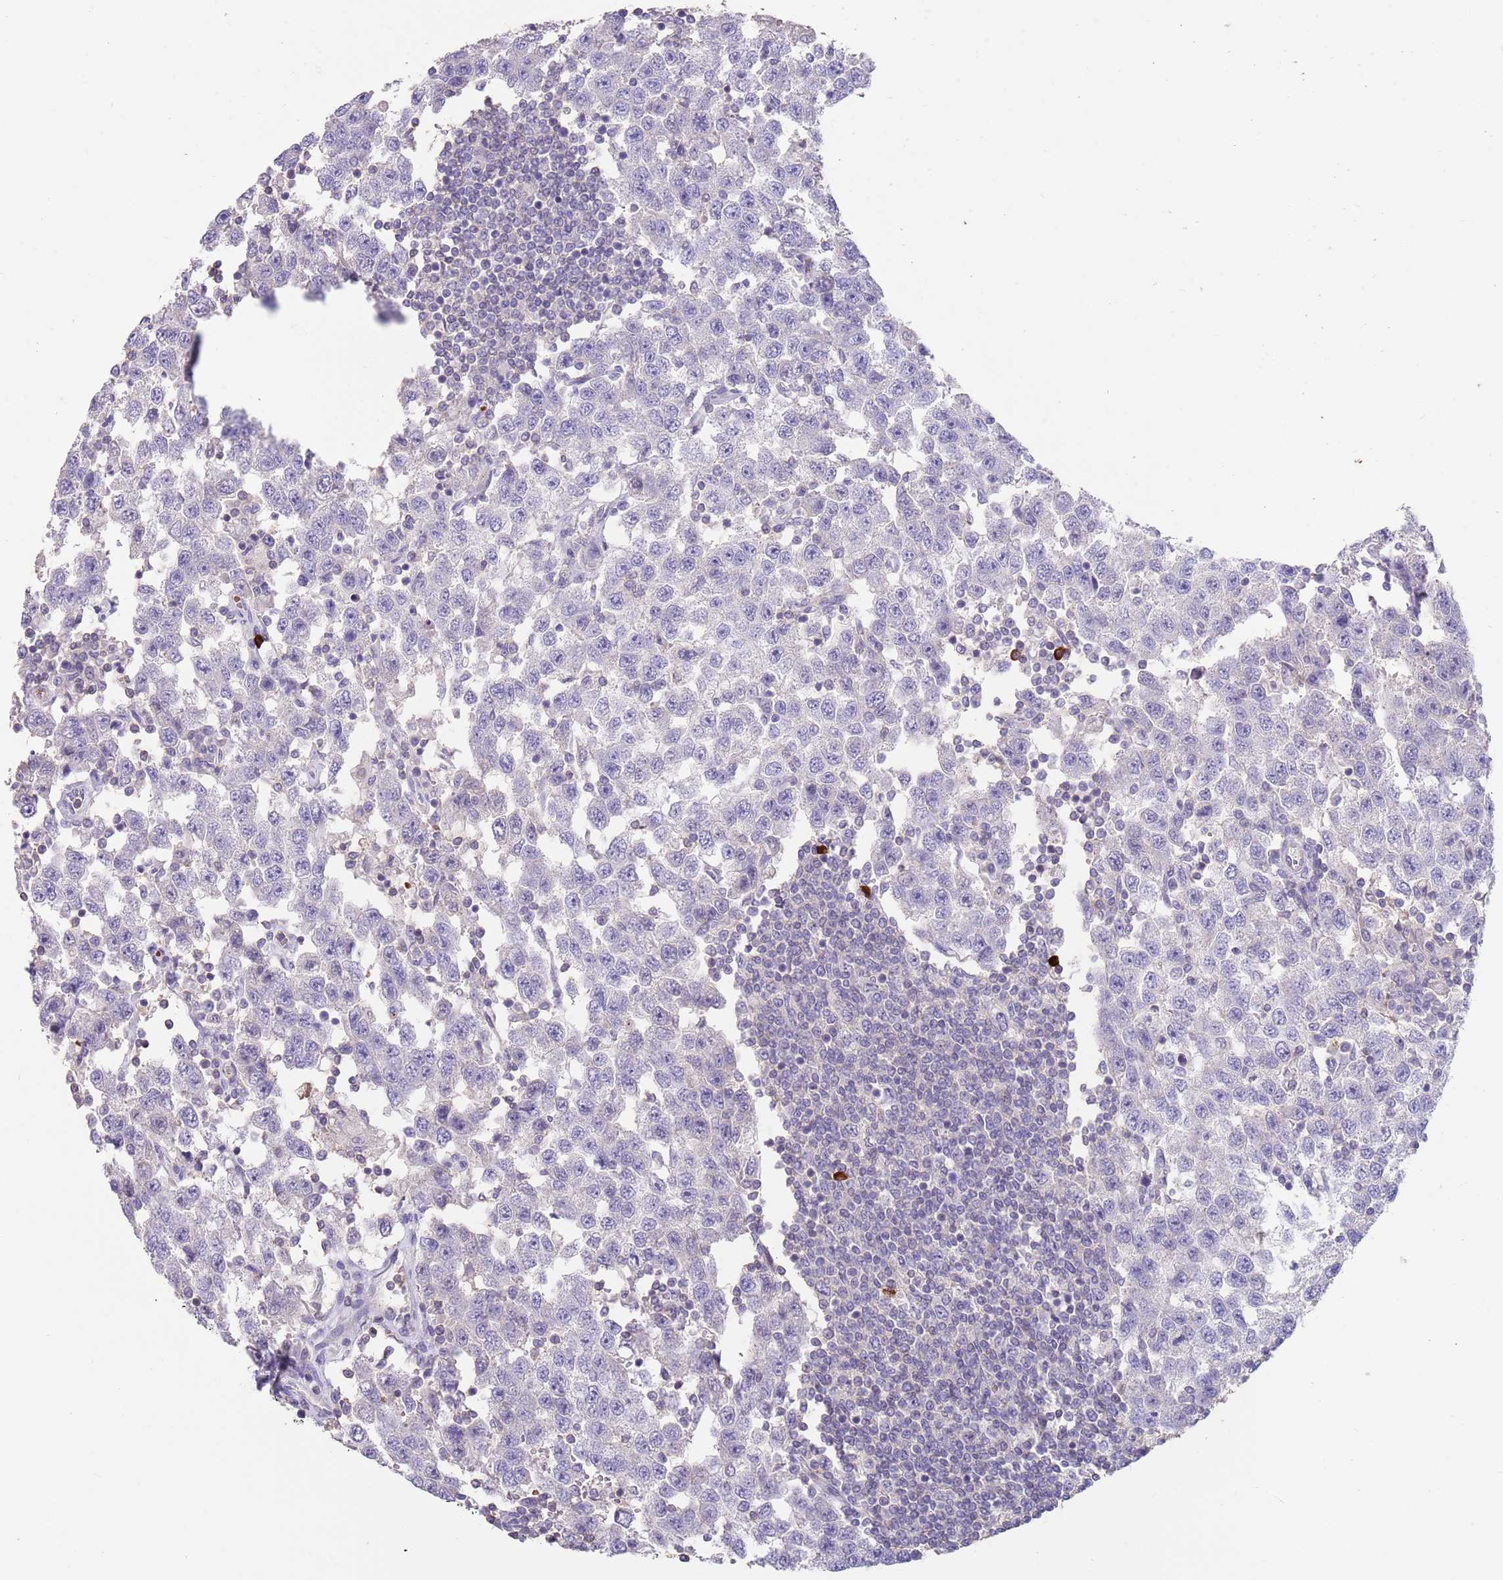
{"staining": {"intensity": "negative", "quantity": "none", "location": "none"}, "tissue": "testis cancer", "cell_type": "Tumor cells", "image_type": "cancer", "snomed": [{"axis": "morphology", "description": "Seminoma, NOS"}, {"axis": "topography", "description": "Testis"}], "caption": "A histopathology image of seminoma (testis) stained for a protein shows no brown staining in tumor cells. The staining was performed using DAB (3,3'-diaminobenzidine) to visualize the protein expression in brown, while the nuclei were stained in blue with hematoxylin (Magnification: 20x).", "gene": "ZNF14", "patient": {"sex": "male", "age": 41}}